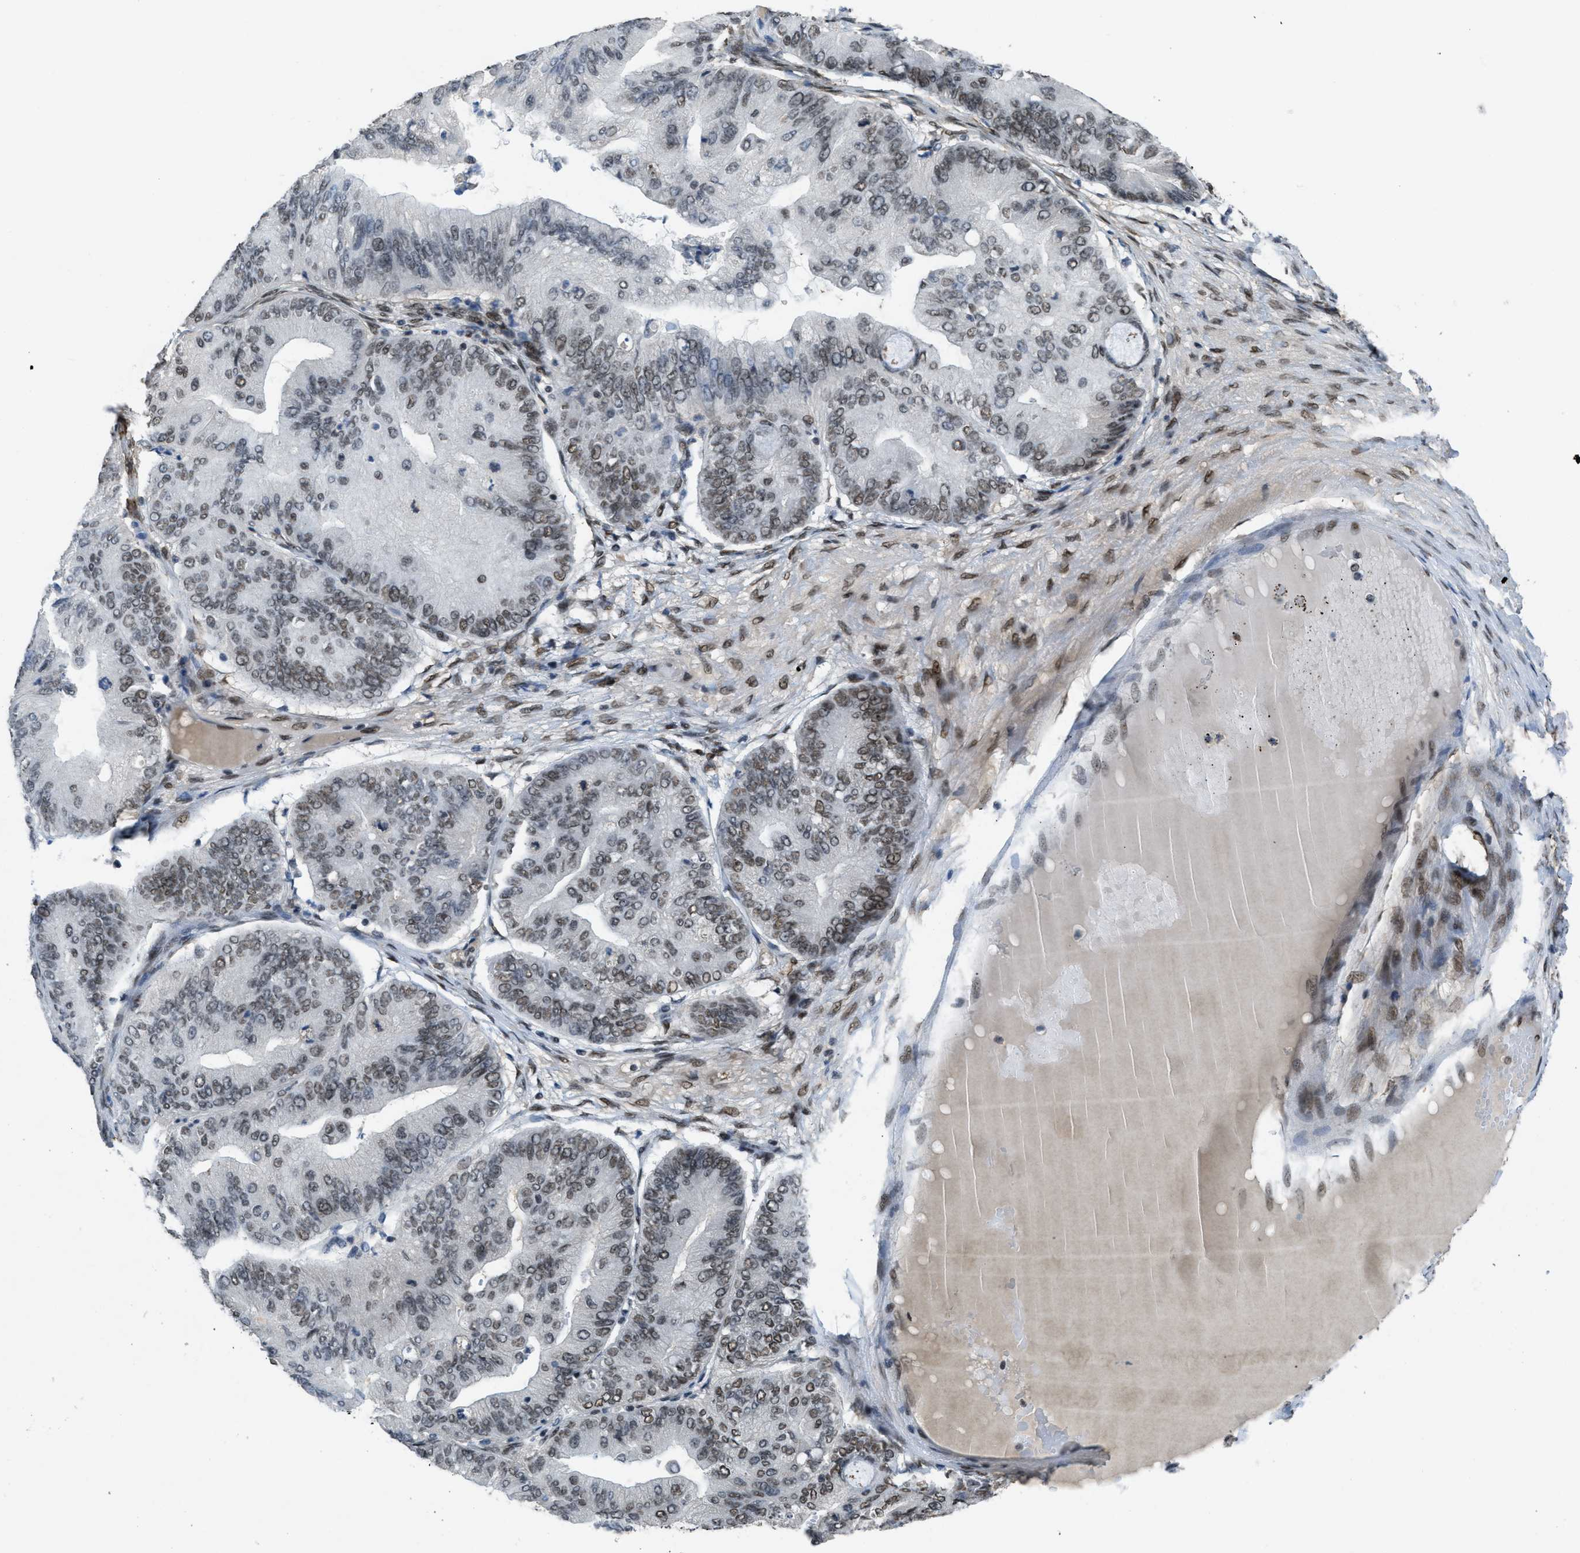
{"staining": {"intensity": "weak", "quantity": "25%-75%", "location": "nuclear"}, "tissue": "ovarian cancer", "cell_type": "Tumor cells", "image_type": "cancer", "snomed": [{"axis": "morphology", "description": "Cystadenocarcinoma, mucinous, NOS"}, {"axis": "topography", "description": "Ovary"}], "caption": "This histopathology image displays immunohistochemistry staining of ovarian mucinous cystadenocarcinoma, with low weak nuclear positivity in approximately 25%-75% of tumor cells.", "gene": "GATAD2B", "patient": {"sex": "female", "age": 61}}